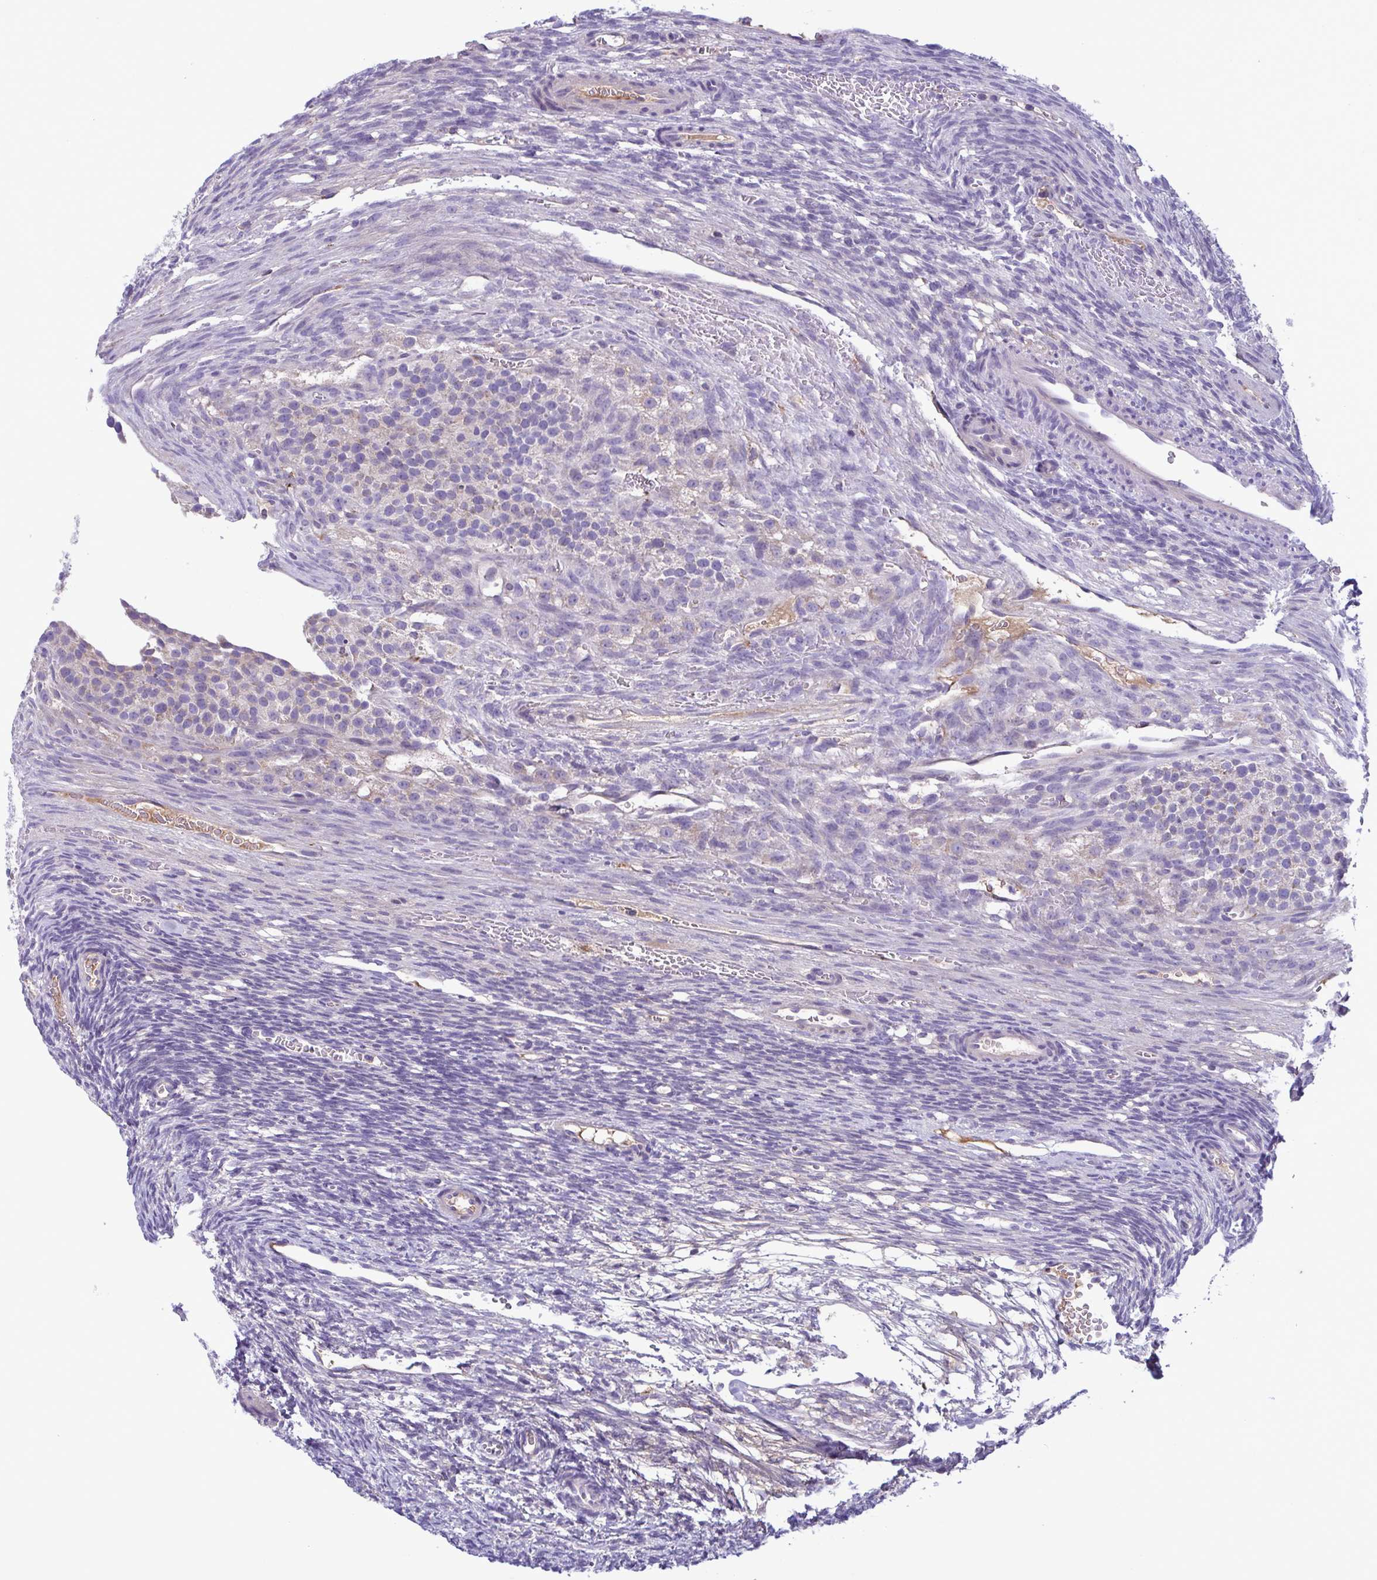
{"staining": {"intensity": "negative", "quantity": "none", "location": "none"}, "tissue": "ovary", "cell_type": "Follicle cells", "image_type": "normal", "snomed": [{"axis": "morphology", "description": "Normal tissue, NOS"}, {"axis": "topography", "description": "Ovary"}], "caption": "DAB immunohistochemical staining of normal human ovary demonstrates no significant positivity in follicle cells.", "gene": "F13B", "patient": {"sex": "female", "age": 34}}